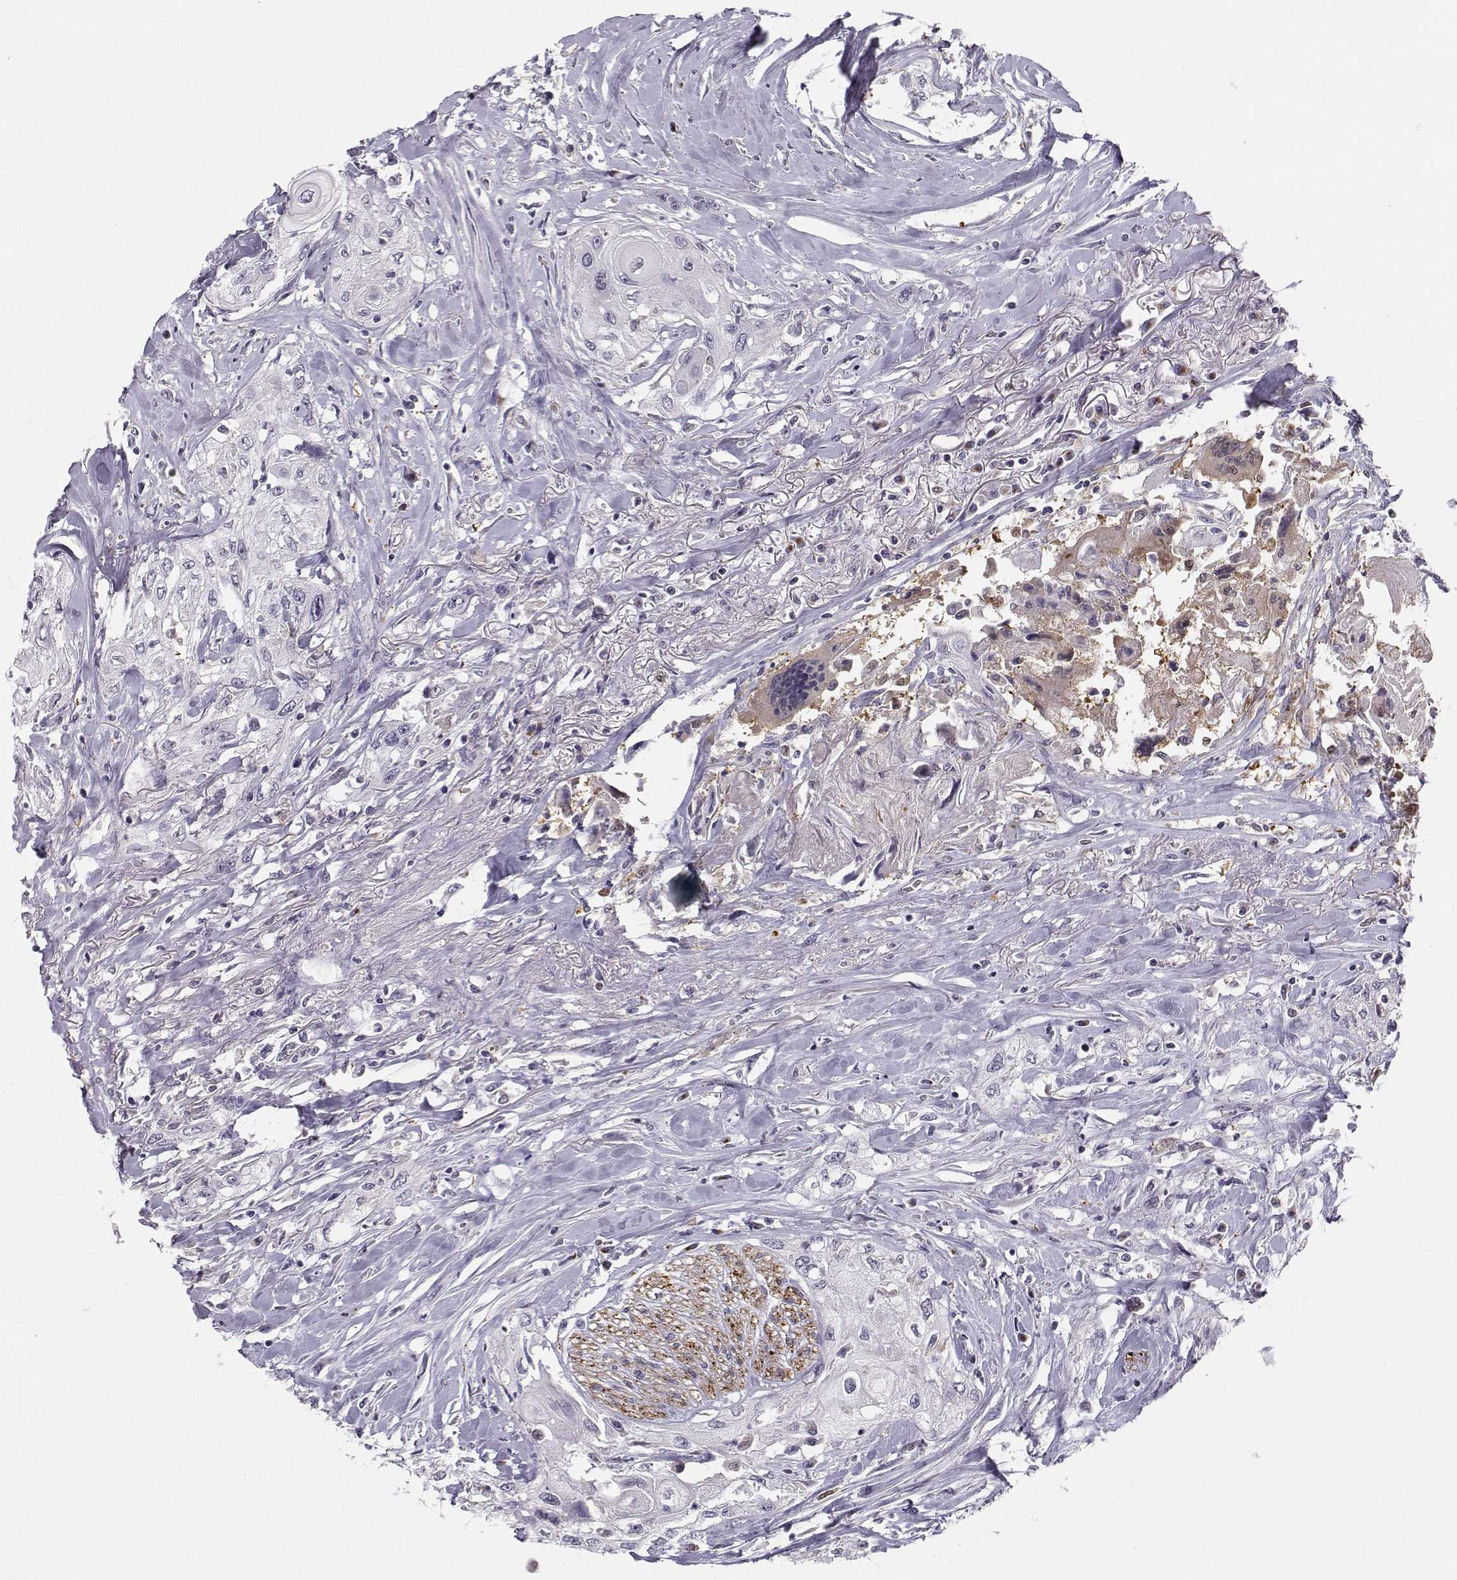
{"staining": {"intensity": "negative", "quantity": "none", "location": "none"}, "tissue": "head and neck cancer", "cell_type": "Tumor cells", "image_type": "cancer", "snomed": [{"axis": "morphology", "description": "Normal tissue, NOS"}, {"axis": "morphology", "description": "Squamous cell carcinoma, NOS"}, {"axis": "topography", "description": "Oral tissue"}, {"axis": "topography", "description": "Peripheral nerve tissue"}, {"axis": "topography", "description": "Head-Neck"}], "caption": "The image displays no significant expression in tumor cells of head and neck cancer.", "gene": "HTR7", "patient": {"sex": "female", "age": 59}}